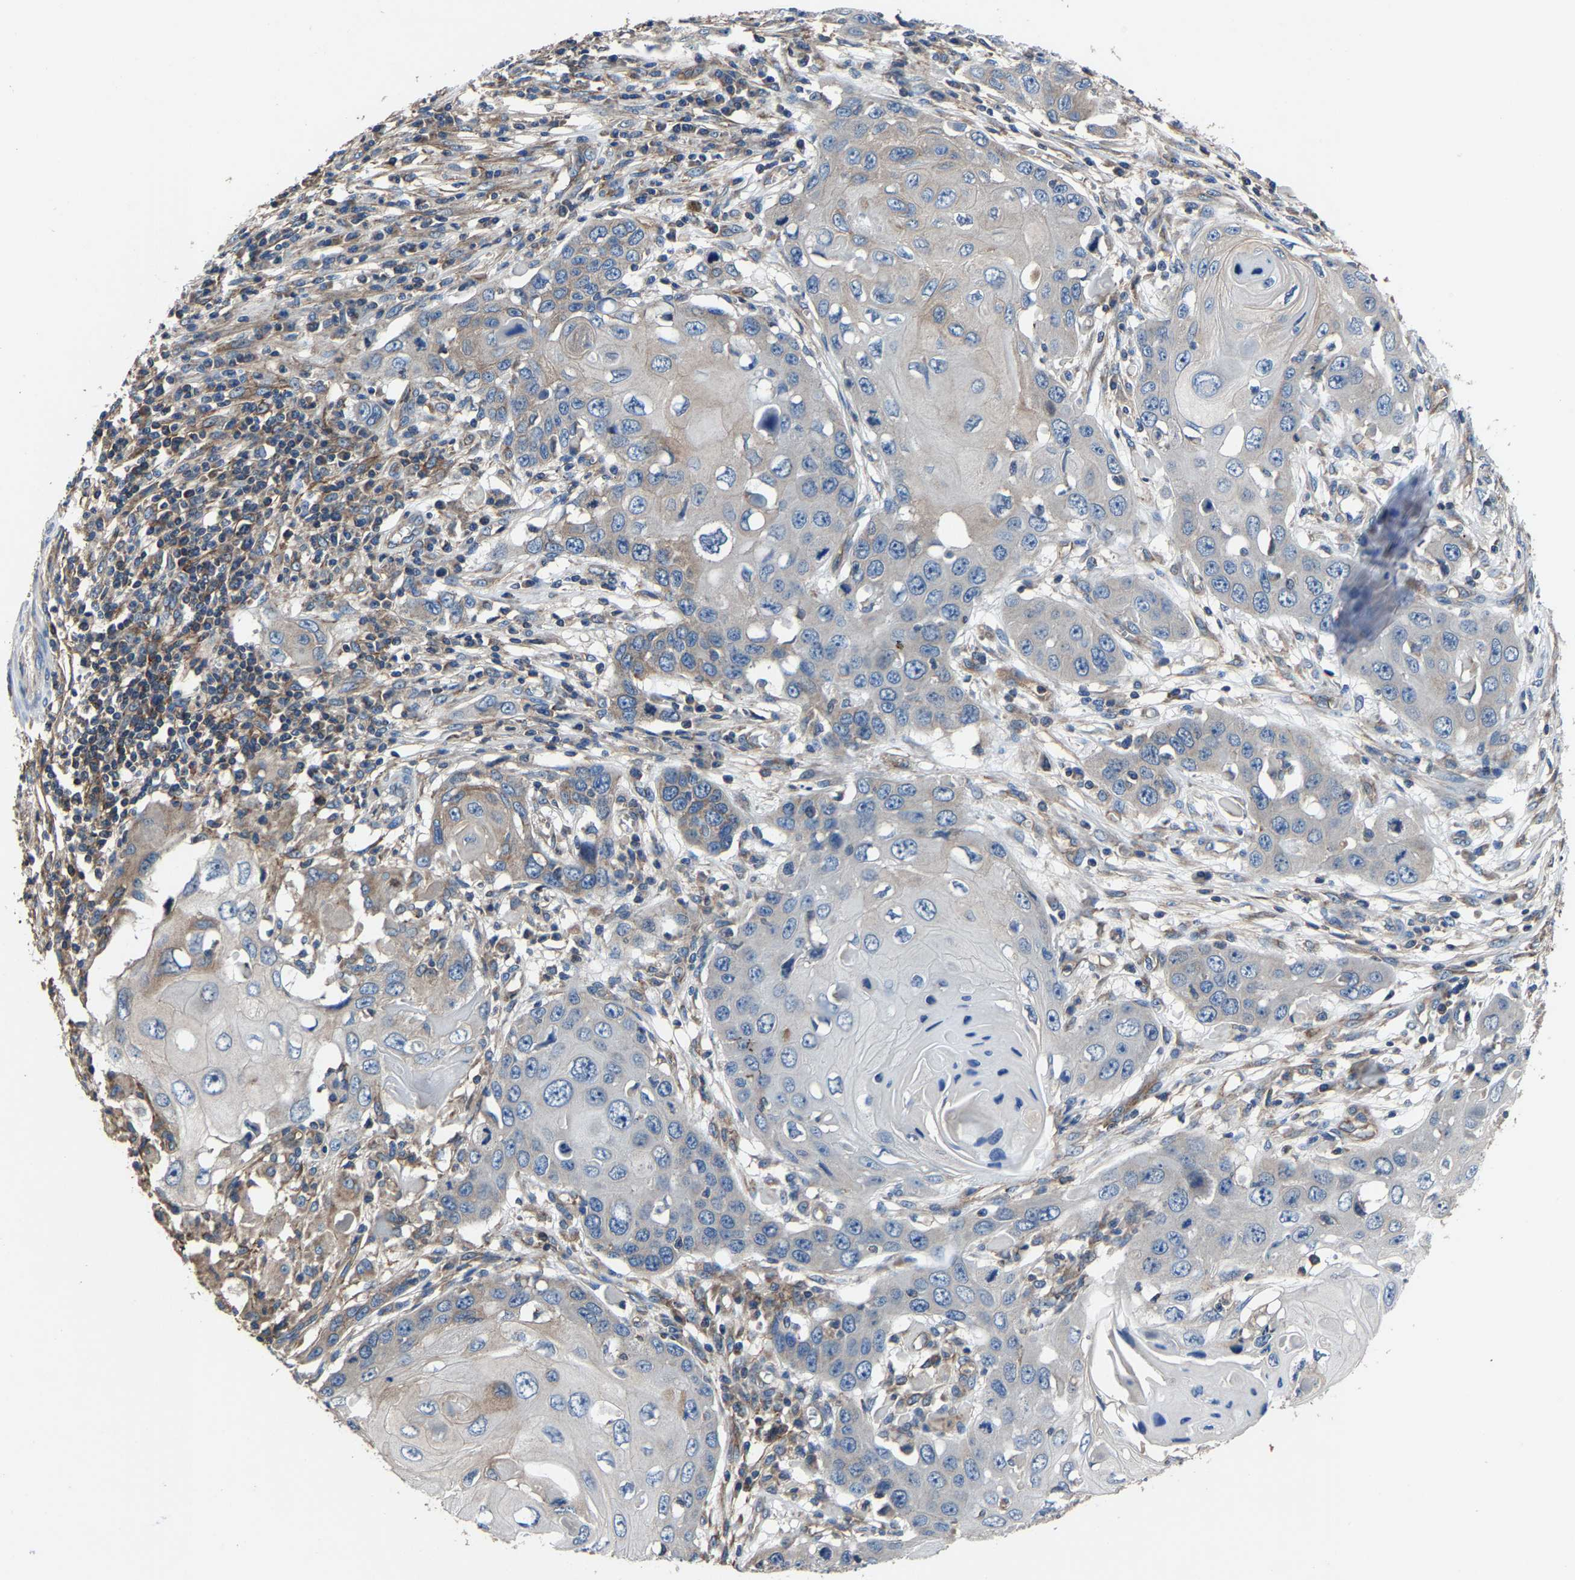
{"staining": {"intensity": "weak", "quantity": "<25%", "location": "cytoplasmic/membranous"}, "tissue": "skin cancer", "cell_type": "Tumor cells", "image_type": "cancer", "snomed": [{"axis": "morphology", "description": "Squamous cell carcinoma, NOS"}, {"axis": "topography", "description": "Skin"}], "caption": "Immunohistochemical staining of human skin squamous cell carcinoma demonstrates no significant staining in tumor cells. Nuclei are stained in blue.", "gene": "KIAA1958", "patient": {"sex": "male", "age": 55}}